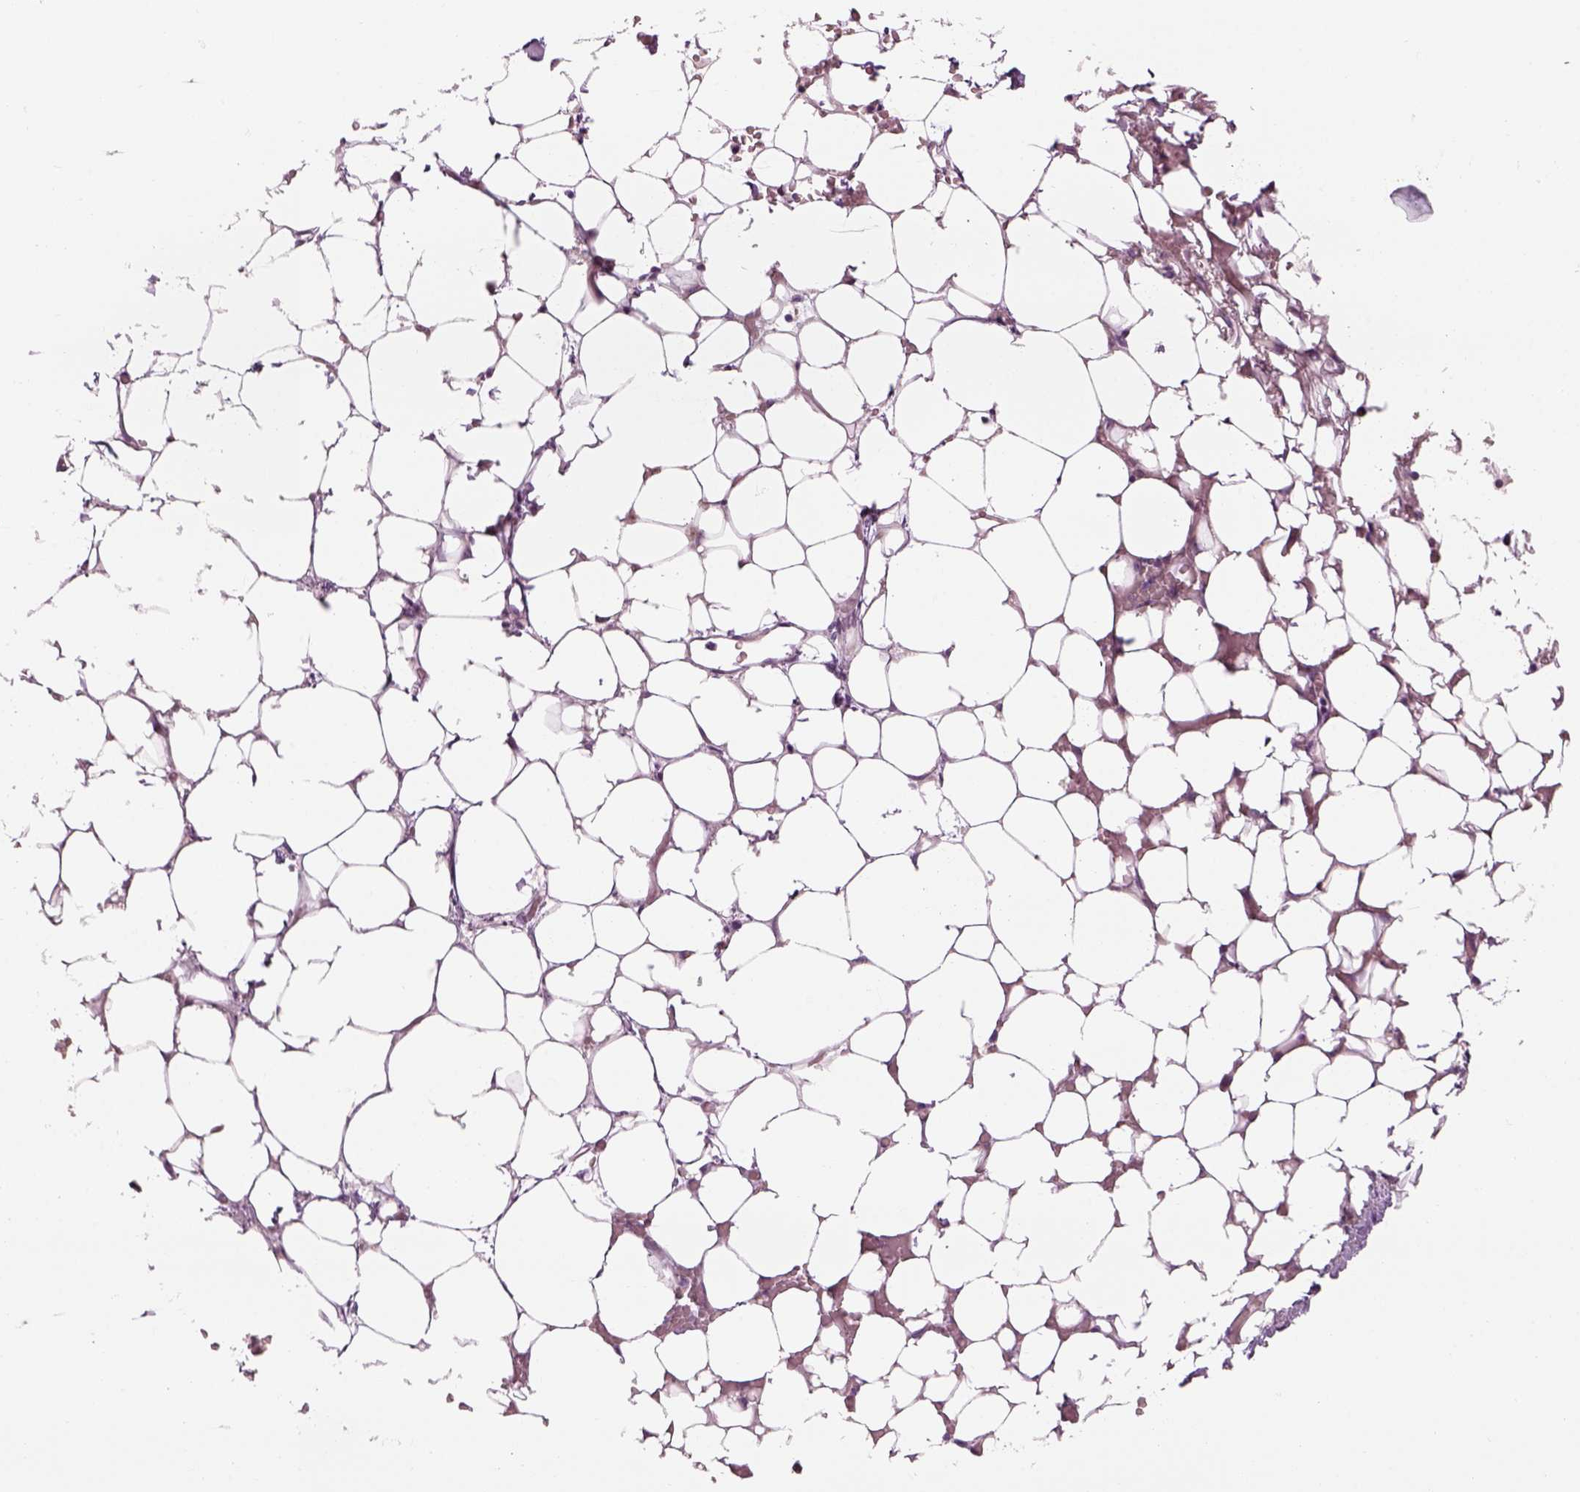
{"staining": {"intensity": "moderate", "quantity": "25%-75%", "location": "cytoplasmic/membranous"}, "tissue": "adrenal gland", "cell_type": "Glandular cells", "image_type": "normal", "snomed": [{"axis": "morphology", "description": "Normal tissue, NOS"}, {"axis": "topography", "description": "Adrenal gland"}], "caption": "Immunohistochemical staining of normal human adrenal gland demonstrates 25%-75% levels of moderate cytoplasmic/membranous protein positivity in about 25%-75% of glandular cells. (DAB = brown stain, brightfield microscopy at high magnification).", "gene": "LRRIQ3", "patient": {"sex": "male", "age": 53}}